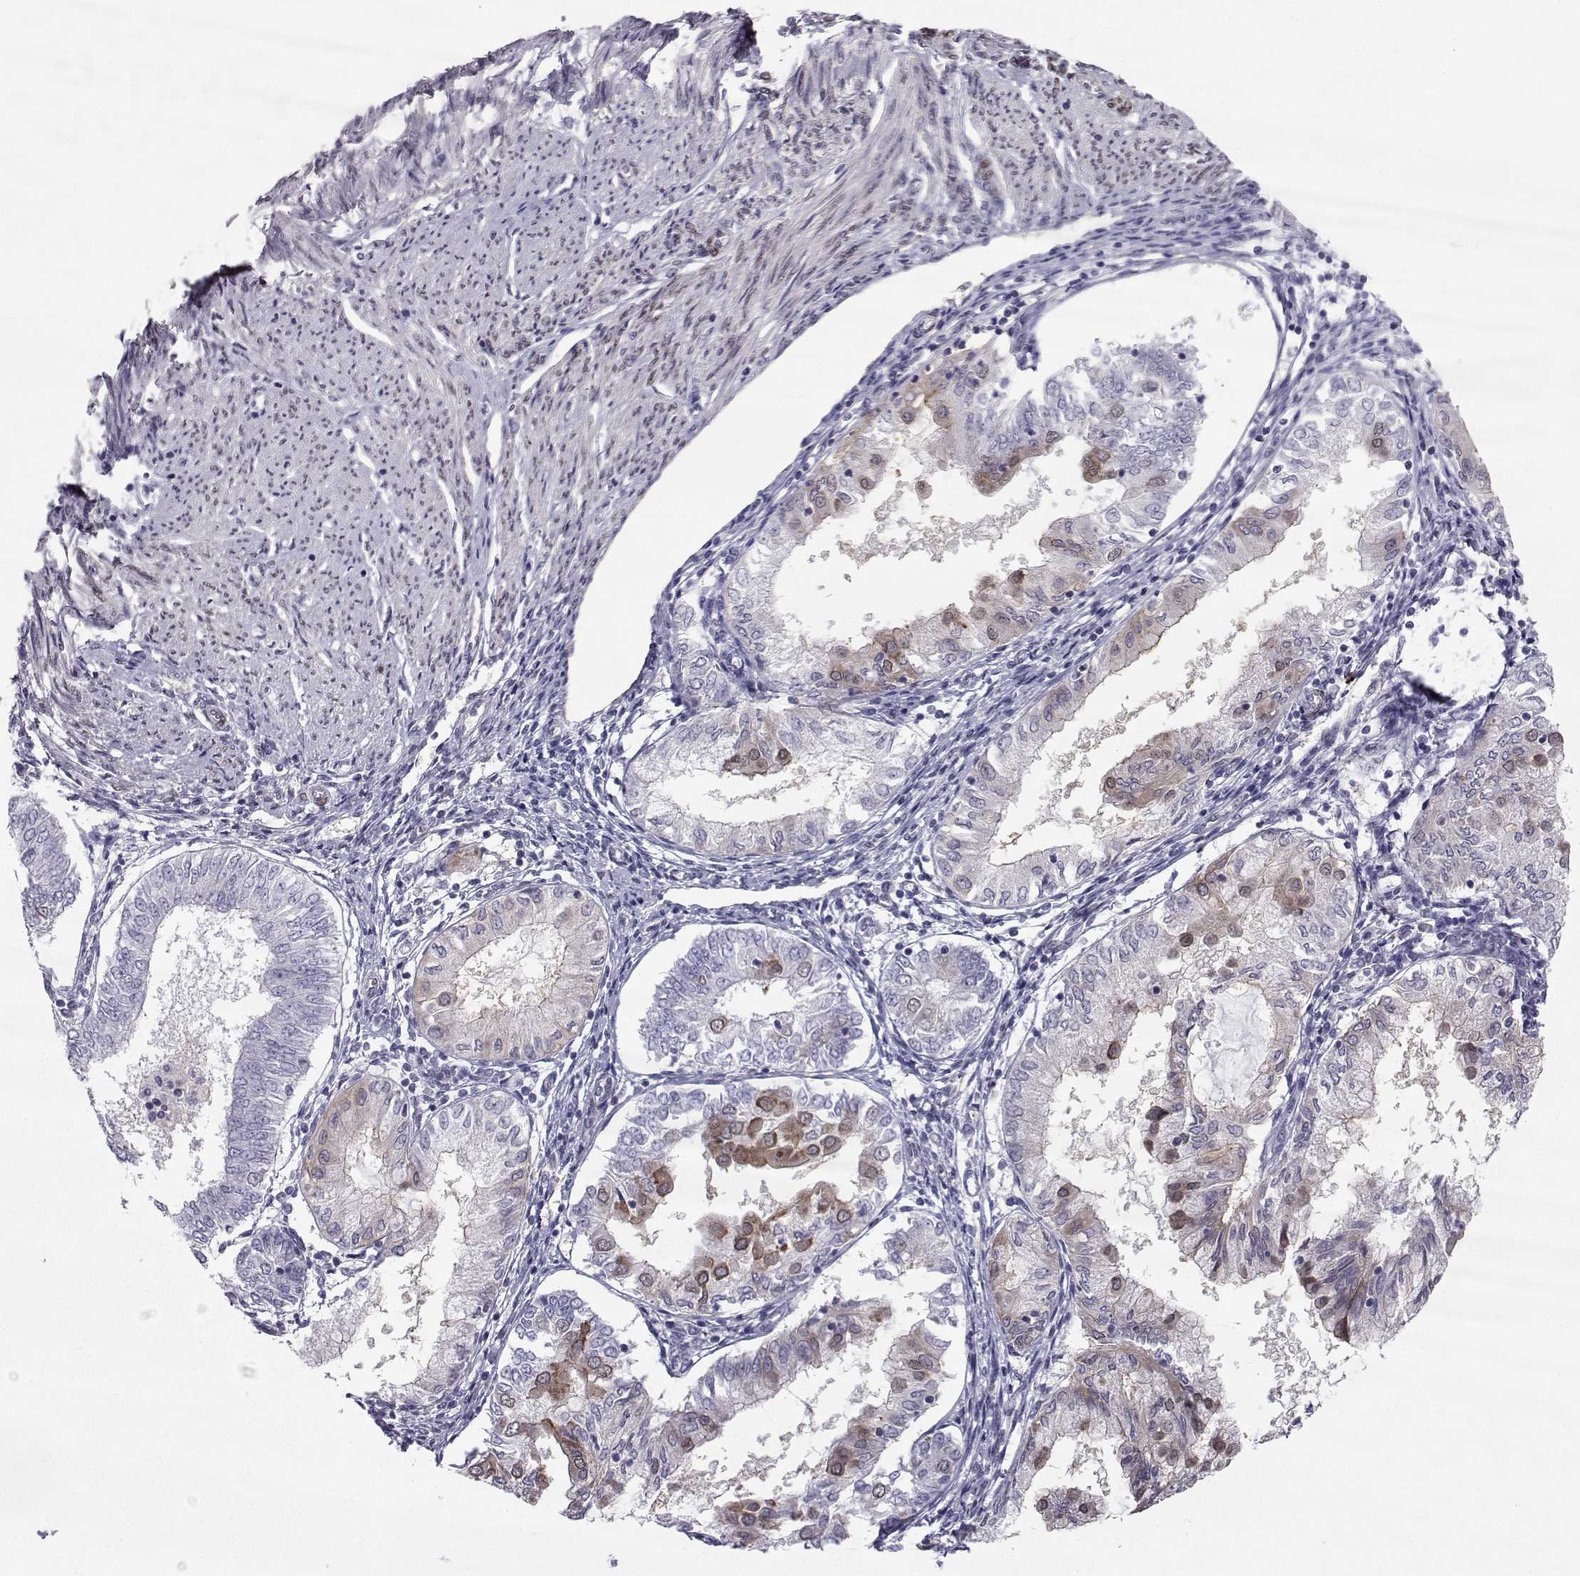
{"staining": {"intensity": "moderate", "quantity": "<25%", "location": "cytoplasmic/membranous"}, "tissue": "endometrial cancer", "cell_type": "Tumor cells", "image_type": "cancer", "snomed": [{"axis": "morphology", "description": "Adenocarcinoma, NOS"}, {"axis": "topography", "description": "Endometrium"}], "caption": "DAB immunohistochemical staining of human adenocarcinoma (endometrial) exhibits moderate cytoplasmic/membranous protein staining in approximately <25% of tumor cells. (Stains: DAB (3,3'-diaminobenzidine) in brown, nuclei in blue, Microscopy: brightfield microscopy at high magnification).", "gene": "RBM24", "patient": {"sex": "female", "age": 68}}